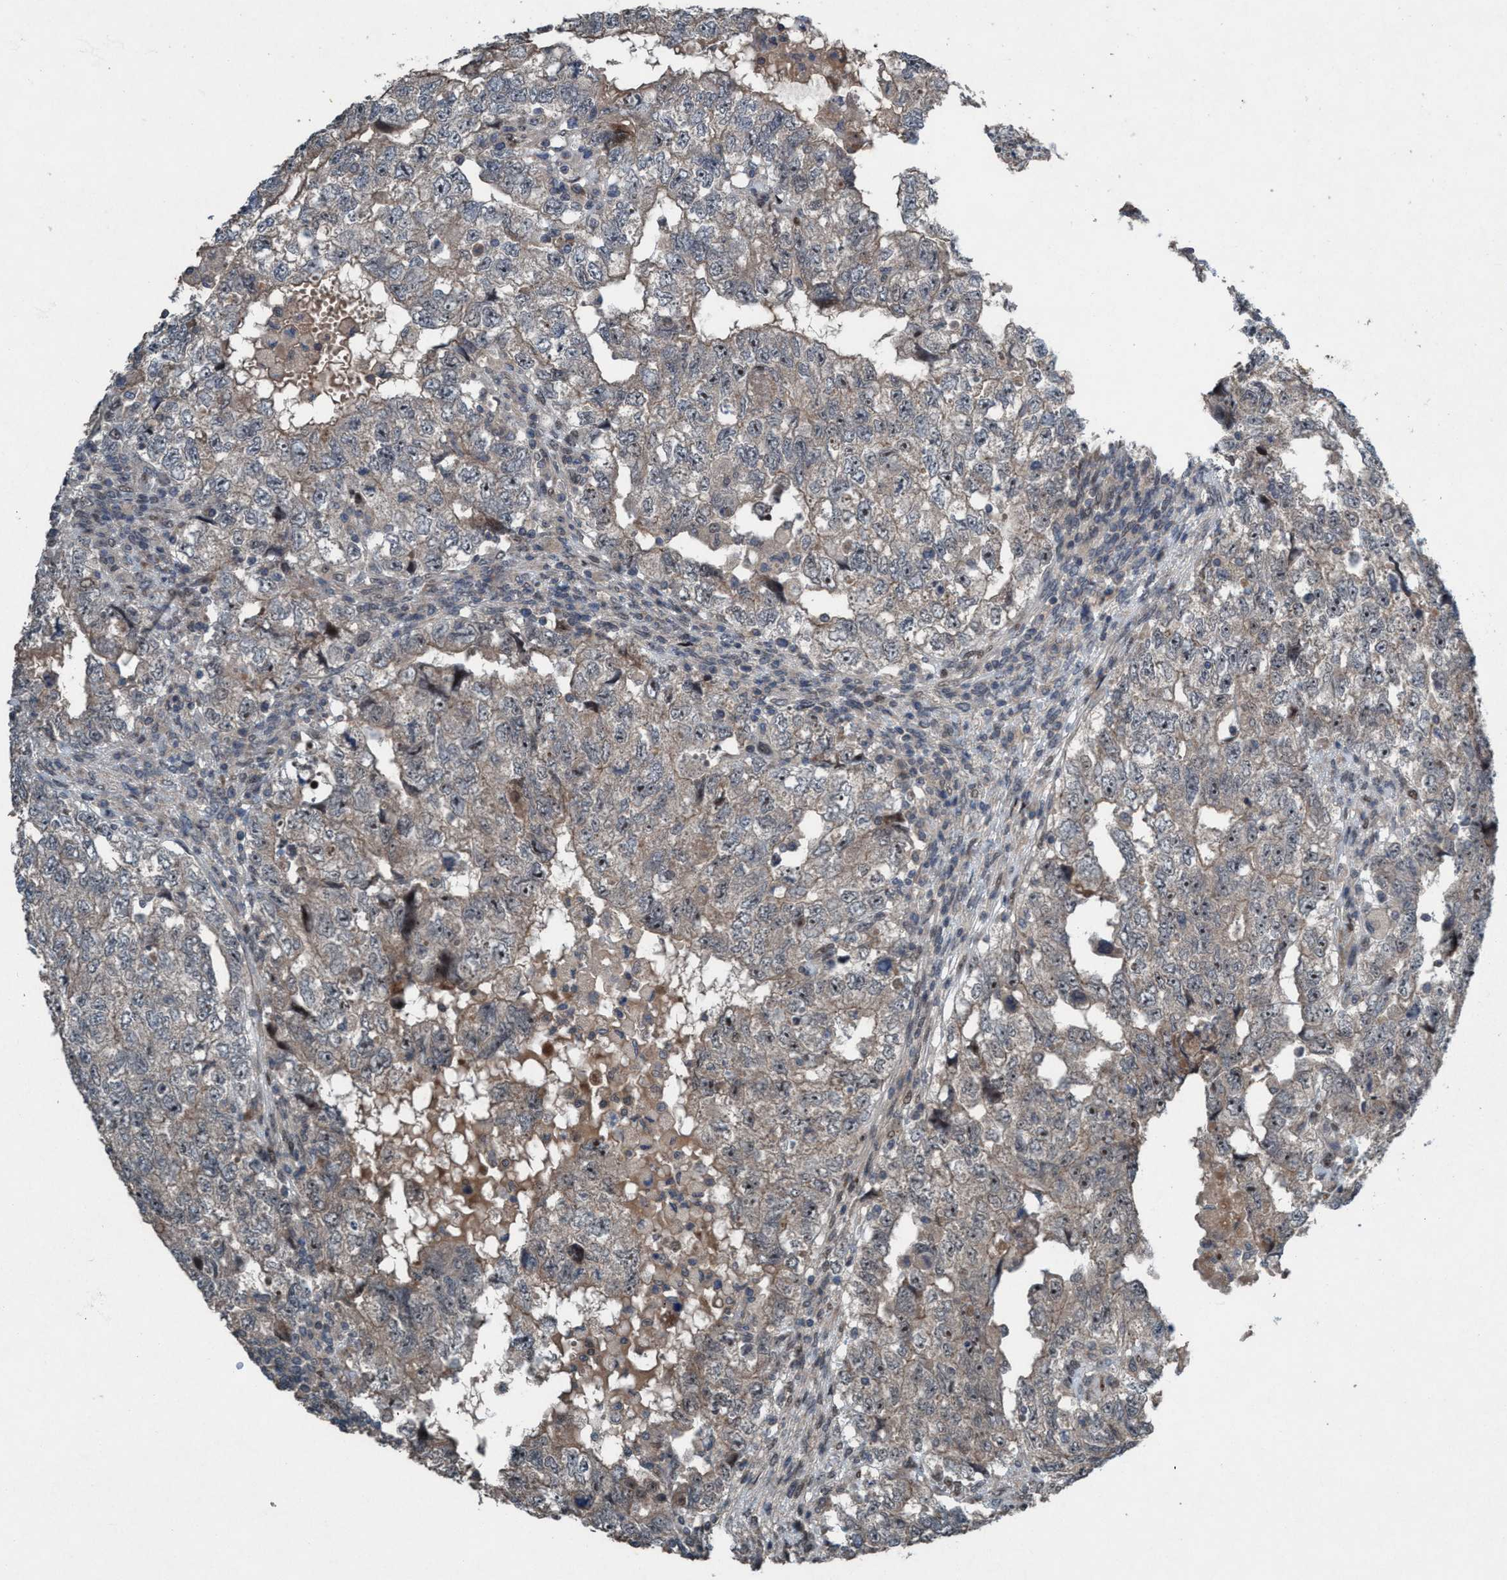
{"staining": {"intensity": "weak", "quantity": "<25%", "location": "nuclear"}, "tissue": "testis cancer", "cell_type": "Tumor cells", "image_type": "cancer", "snomed": [{"axis": "morphology", "description": "Carcinoma, Embryonal, NOS"}, {"axis": "topography", "description": "Testis"}], "caption": "Tumor cells are negative for protein expression in human testis cancer.", "gene": "NISCH", "patient": {"sex": "male", "age": 36}}